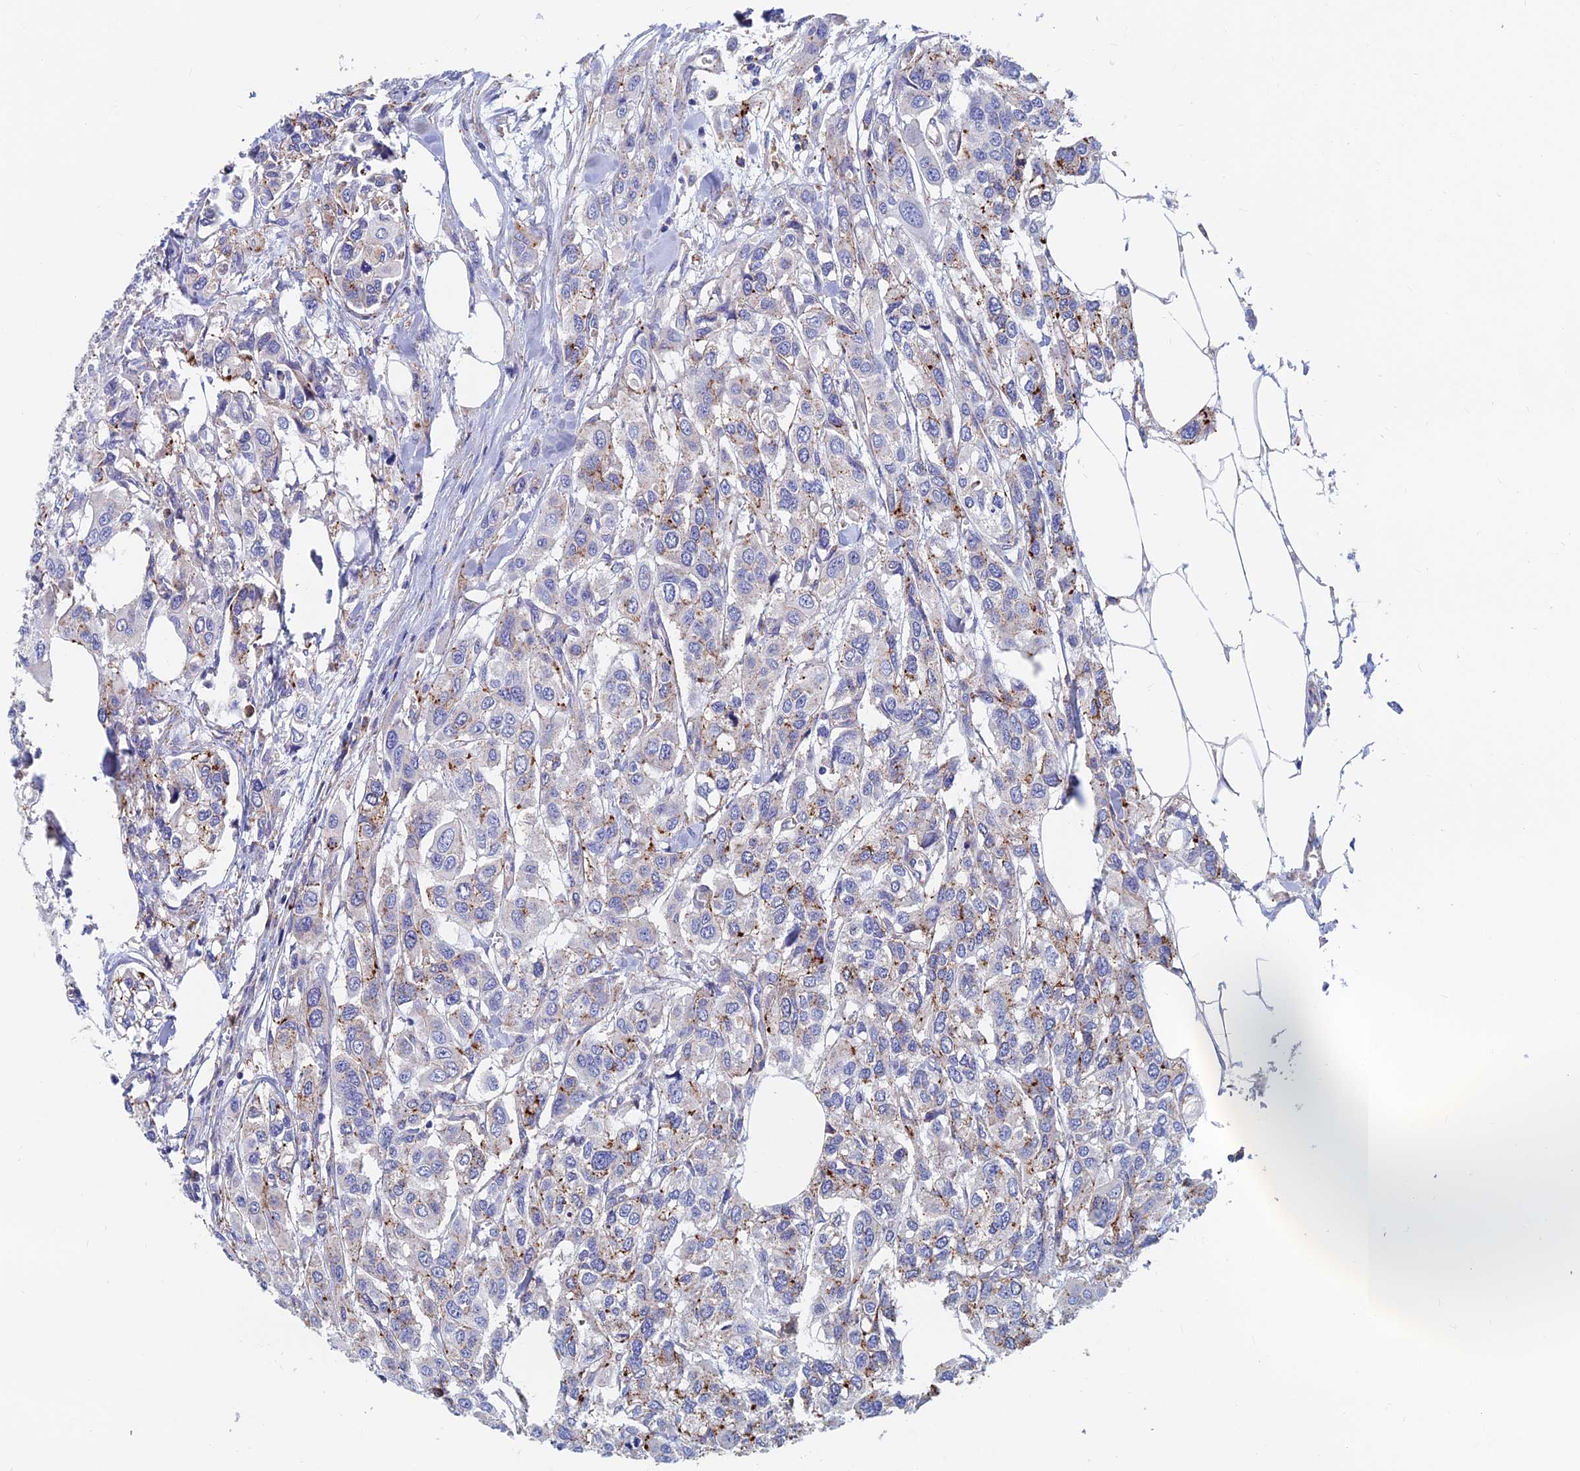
{"staining": {"intensity": "moderate", "quantity": "<25%", "location": "cytoplasmic/membranous"}, "tissue": "urothelial cancer", "cell_type": "Tumor cells", "image_type": "cancer", "snomed": [{"axis": "morphology", "description": "Urothelial carcinoma, High grade"}, {"axis": "topography", "description": "Urinary bladder"}], "caption": "A photomicrograph of urothelial cancer stained for a protein reveals moderate cytoplasmic/membranous brown staining in tumor cells.", "gene": "SPNS1", "patient": {"sex": "male", "age": 67}}